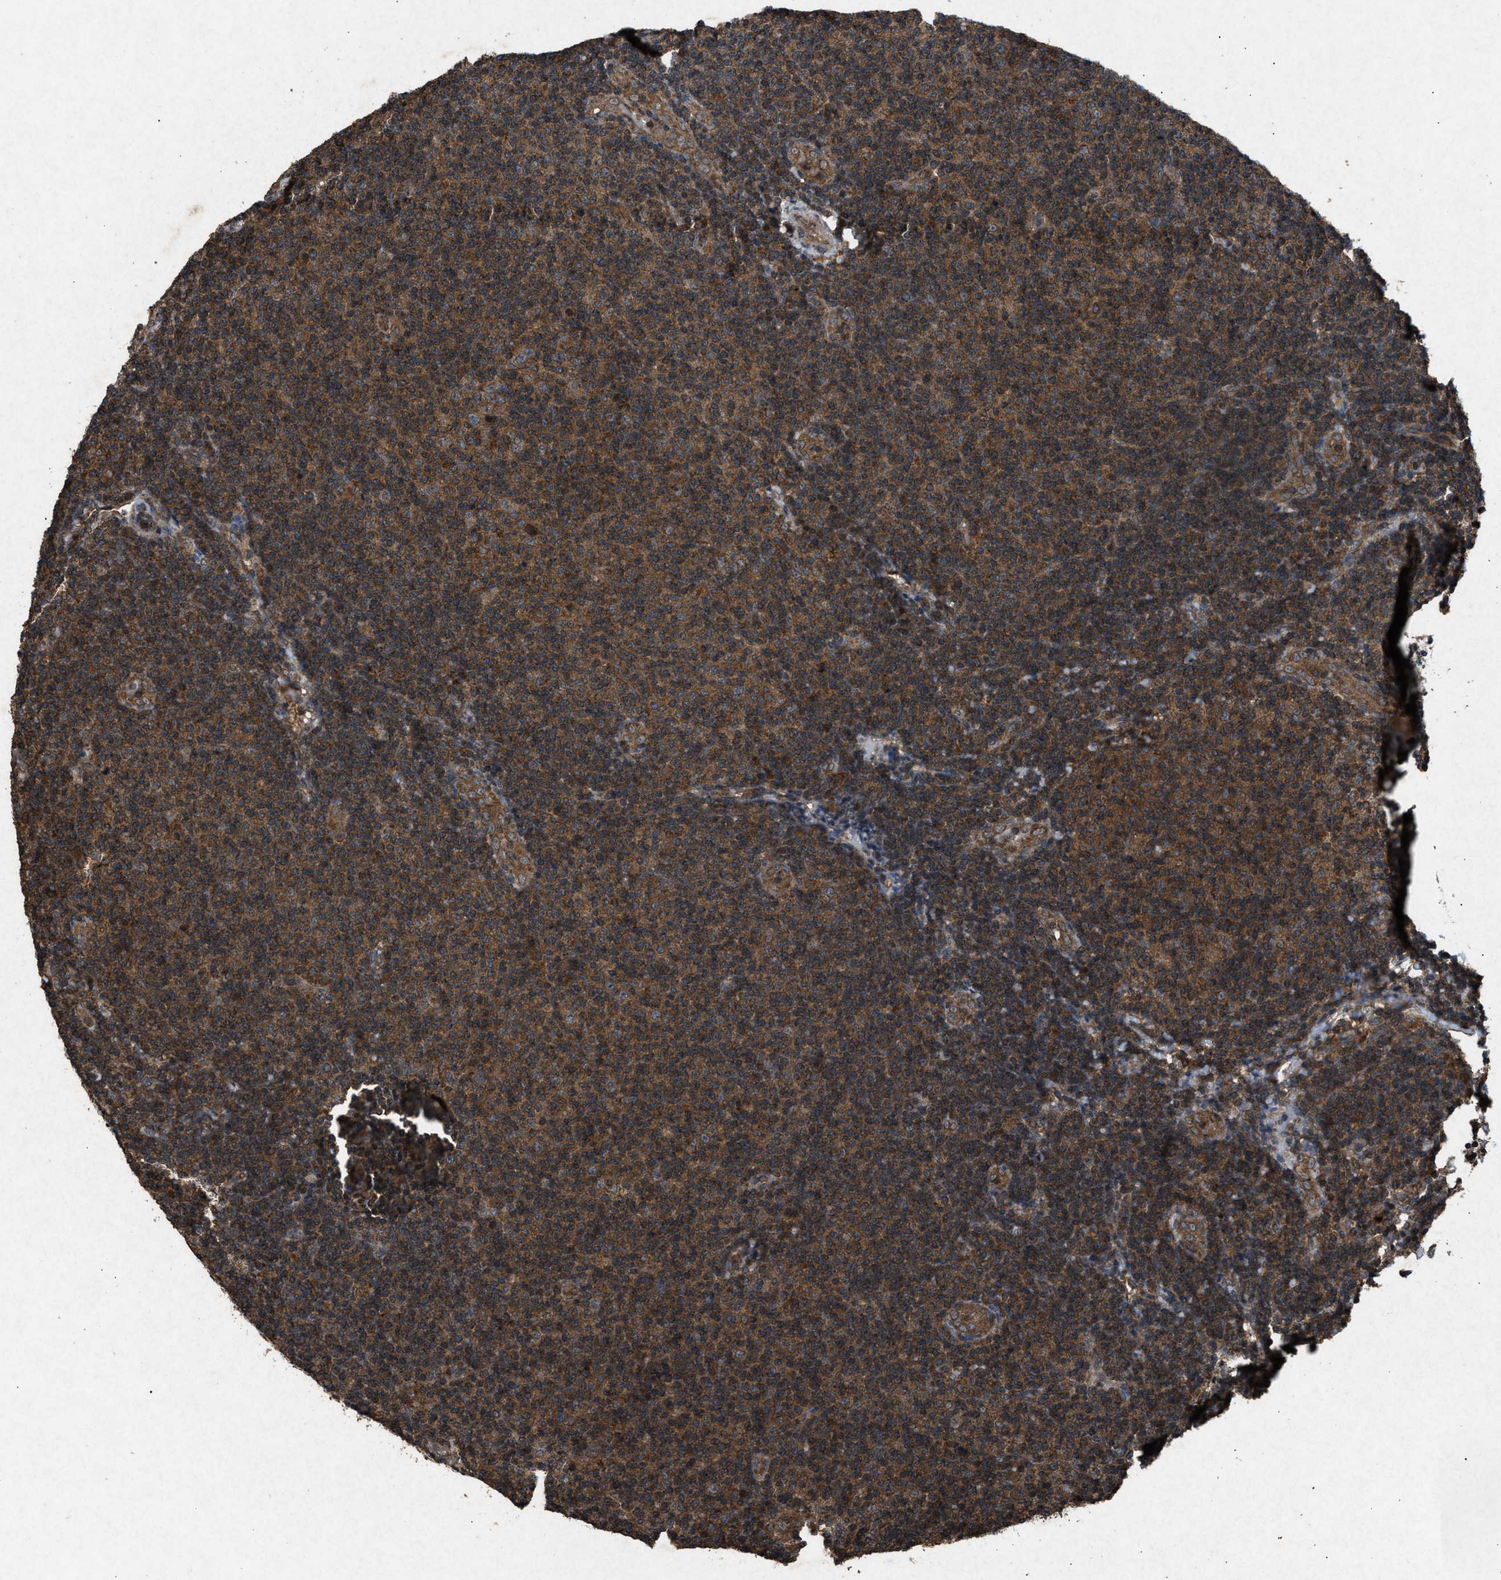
{"staining": {"intensity": "moderate", "quantity": ">75%", "location": "cytoplasmic/membranous"}, "tissue": "lymphoma", "cell_type": "Tumor cells", "image_type": "cancer", "snomed": [{"axis": "morphology", "description": "Malignant lymphoma, non-Hodgkin's type, Low grade"}, {"axis": "topography", "description": "Lymph node"}], "caption": "Protein analysis of low-grade malignant lymphoma, non-Hodgkin's type tissue demonstrates moderate cytoplasmic/membranous expression in approximately >75% of tumor cells.", "gene": "OAS1", "patient": {"sex": "male", "age": 83}}